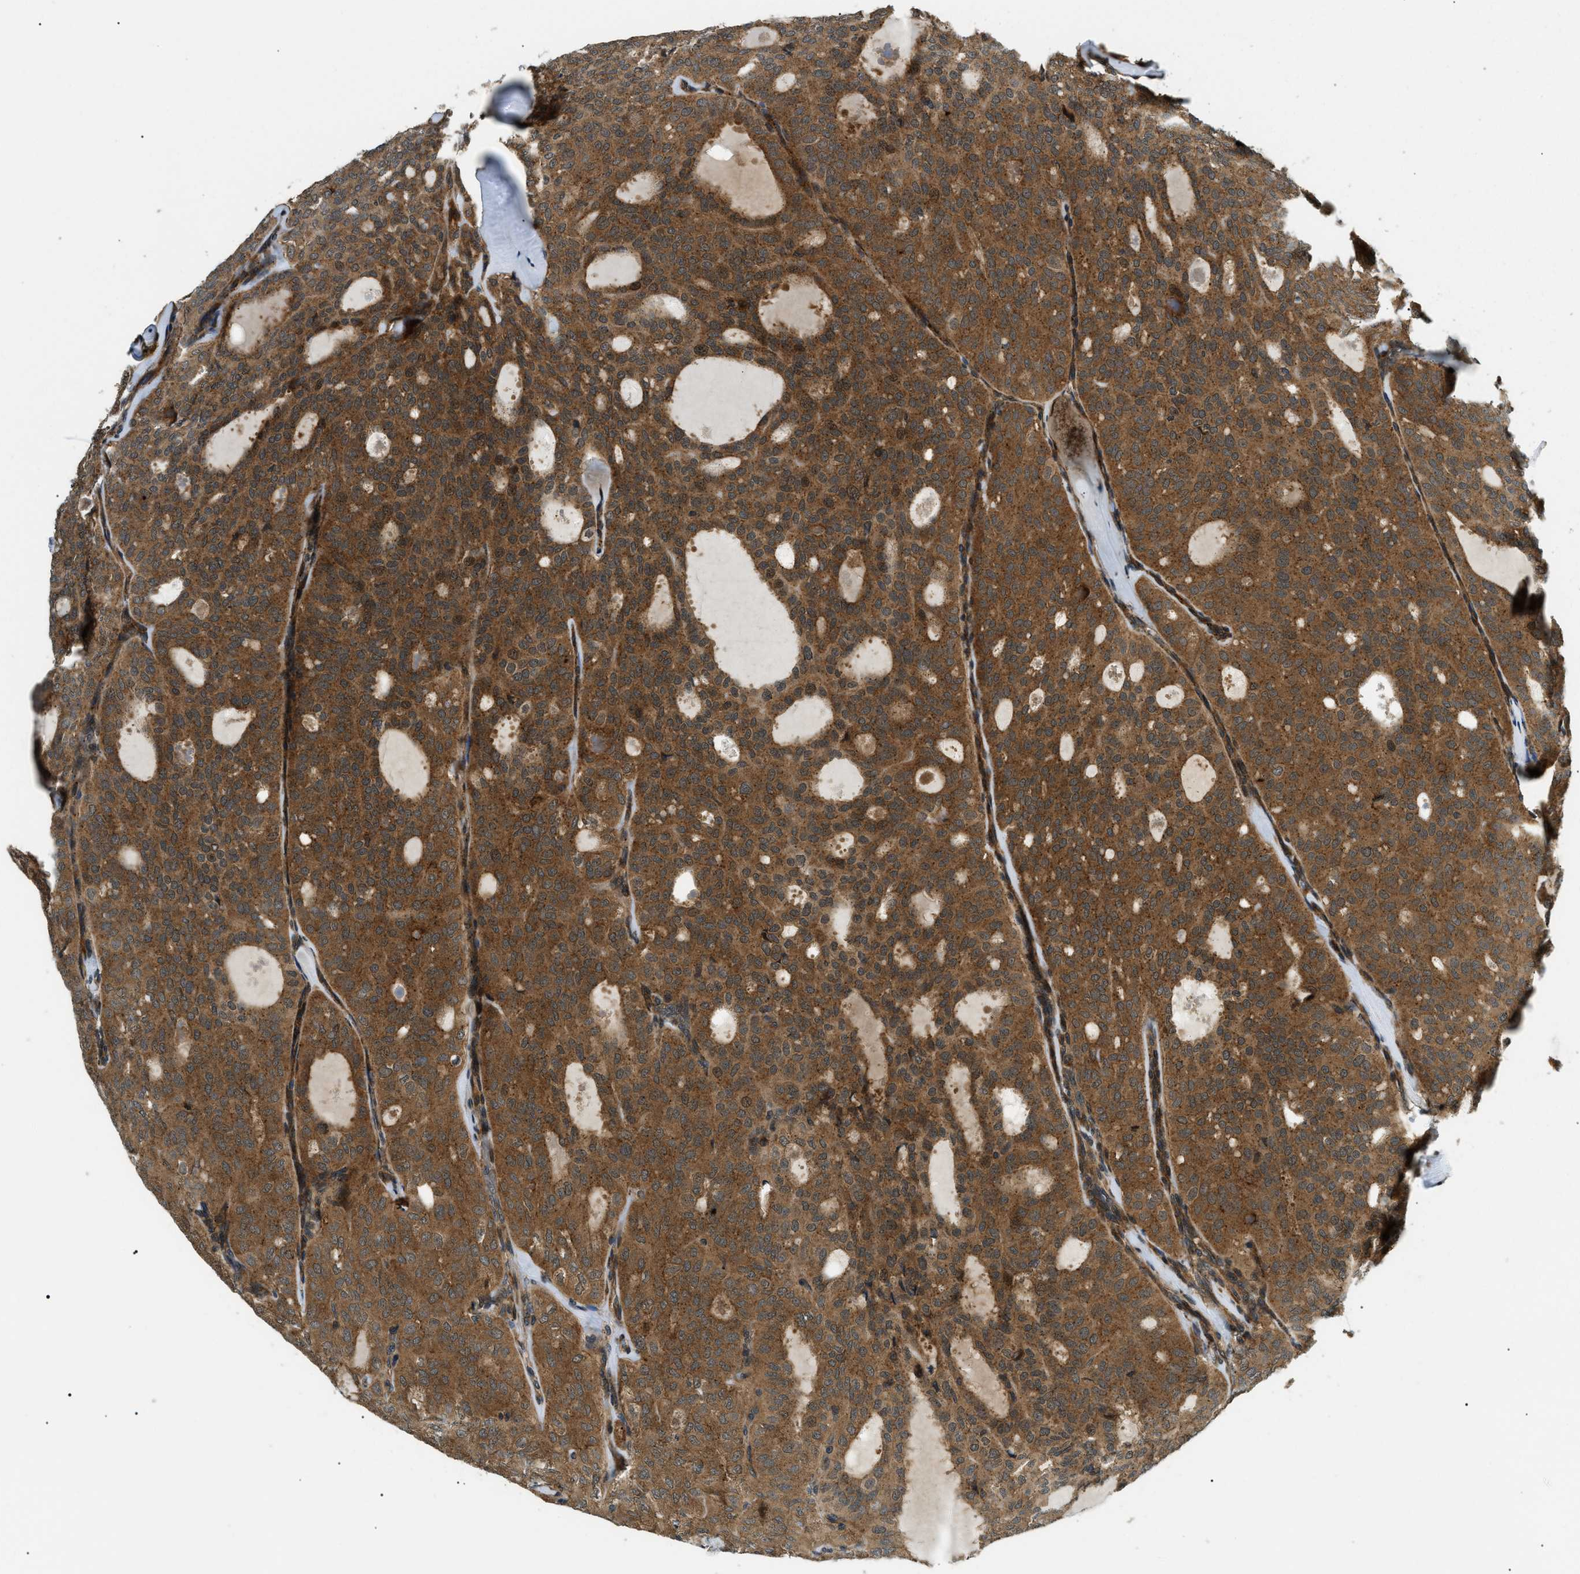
{"staining": {"intensity": "moderate", "quantity": ">75%", "location": "cytoplasmic/membranous"}, "tissue": "thyroid cancer", "cell_type": "Tumor cells", "image_type": "cancer", "snomed": [{"axis": "morphology", "description": "Follicular adenoma carcinoma, NOS"}, {"axis": "topography", "description": "Thyroid gland"}], "caption": "The micrograph reveals a brown stain indicating the presence of a protein in the cytoplasmic/membranous of tumor cells in thyroid cancer (follicular adenoma carcinoma).", "gene": "ATP6AP1", "patient": {"sex": "male", "age": 75}}